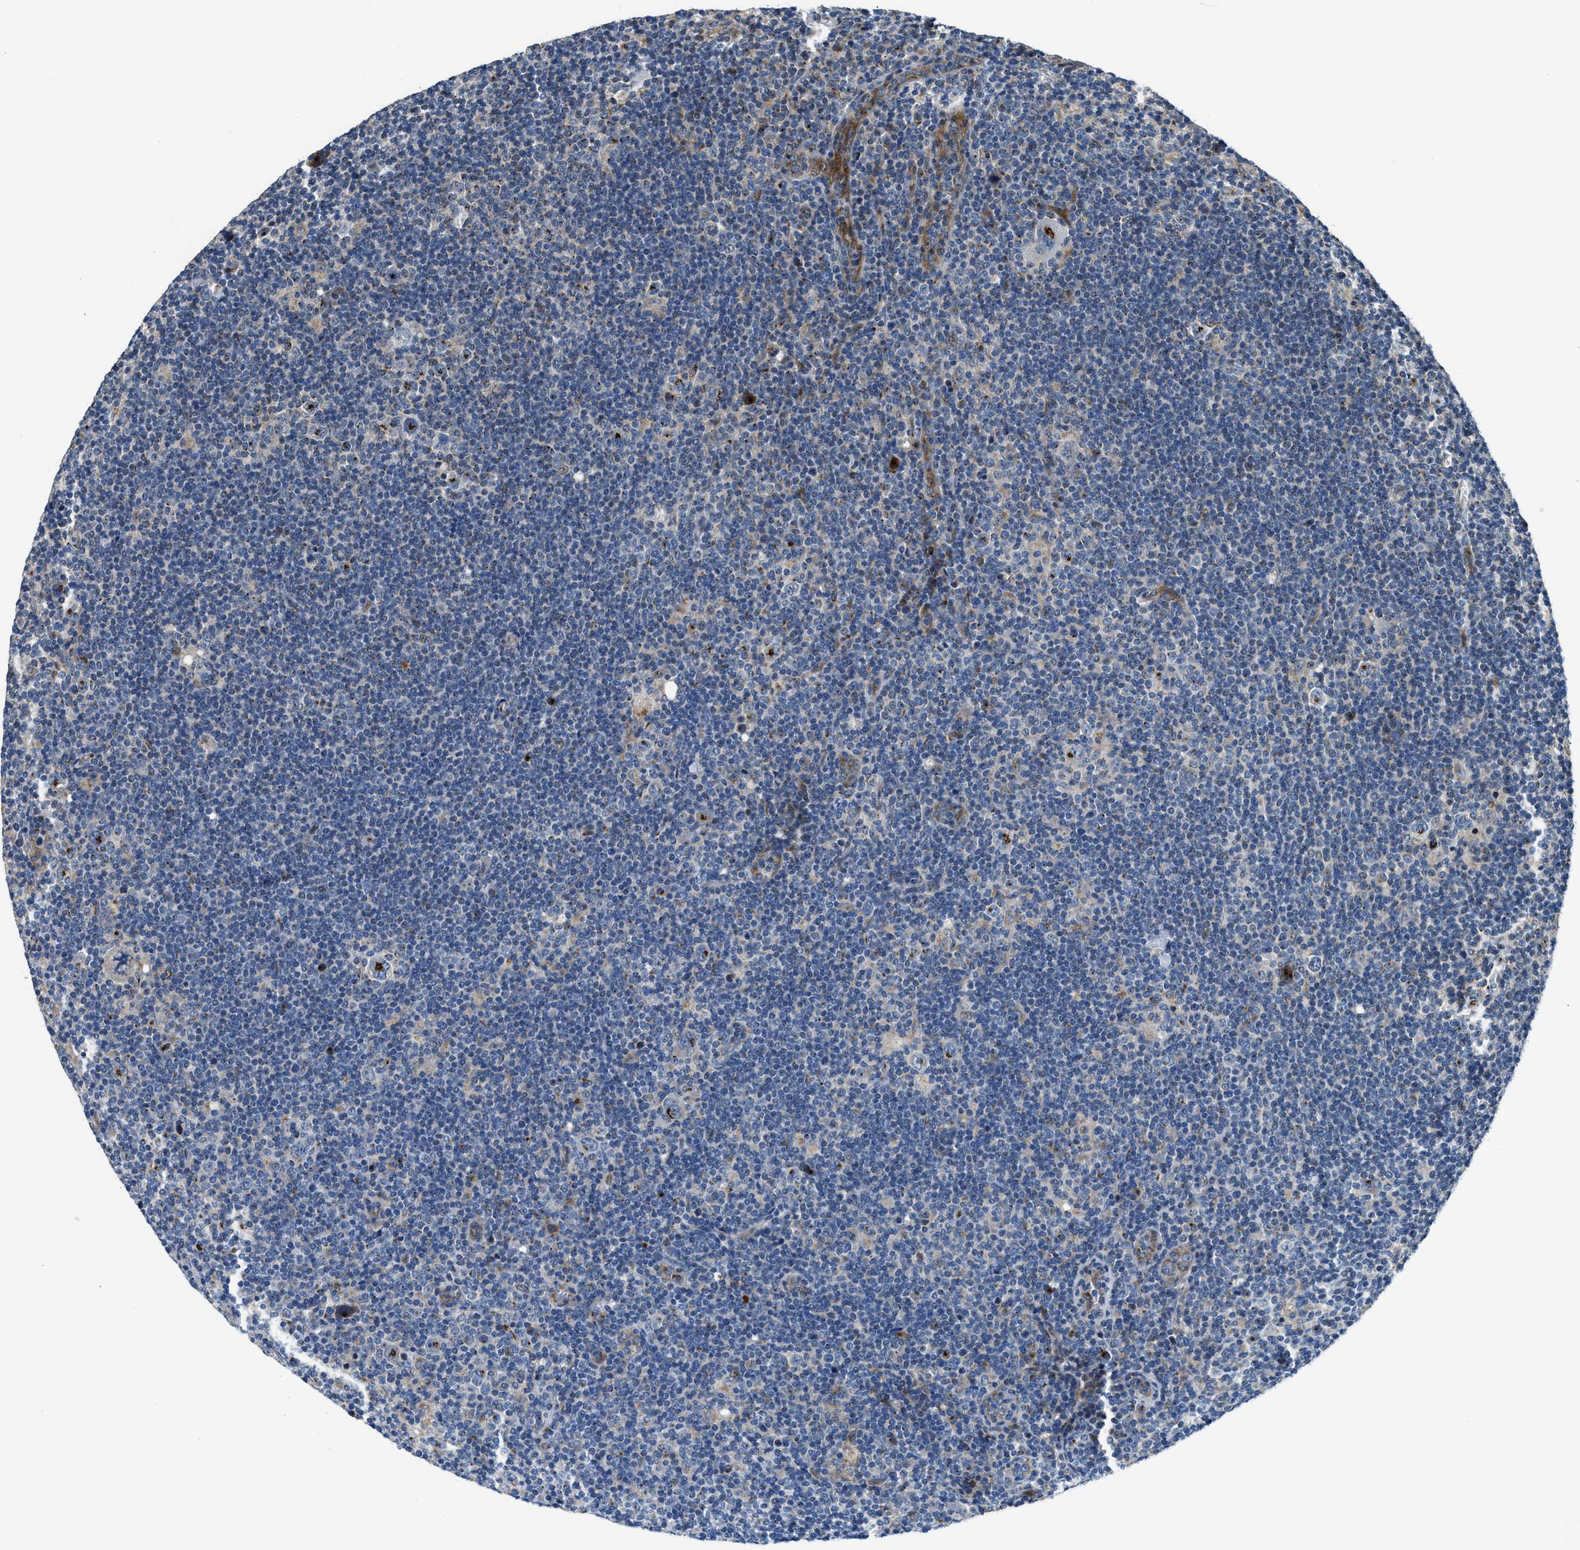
{"staining": {"intensity": "moderate", "quantity": "<25%", "location": "cytoplasmic/membranous"}, "tissue": "lymphoma", "cell_type": "Tumor cells", "image_type": "cancer", "snomed": [{"axis": "morphology", "description": "Hodgkin's disease, NOS"}, {"axis": "topography", "description": "Lymph node"}], "caption": "Immunohistochemical staining of human lymphoma shows low levels of moderate cytoplasmic/membranous expression in about <25% of tumor cells.", "gene": "FUT8", "patient": {"sex": "female", "age": 57}}